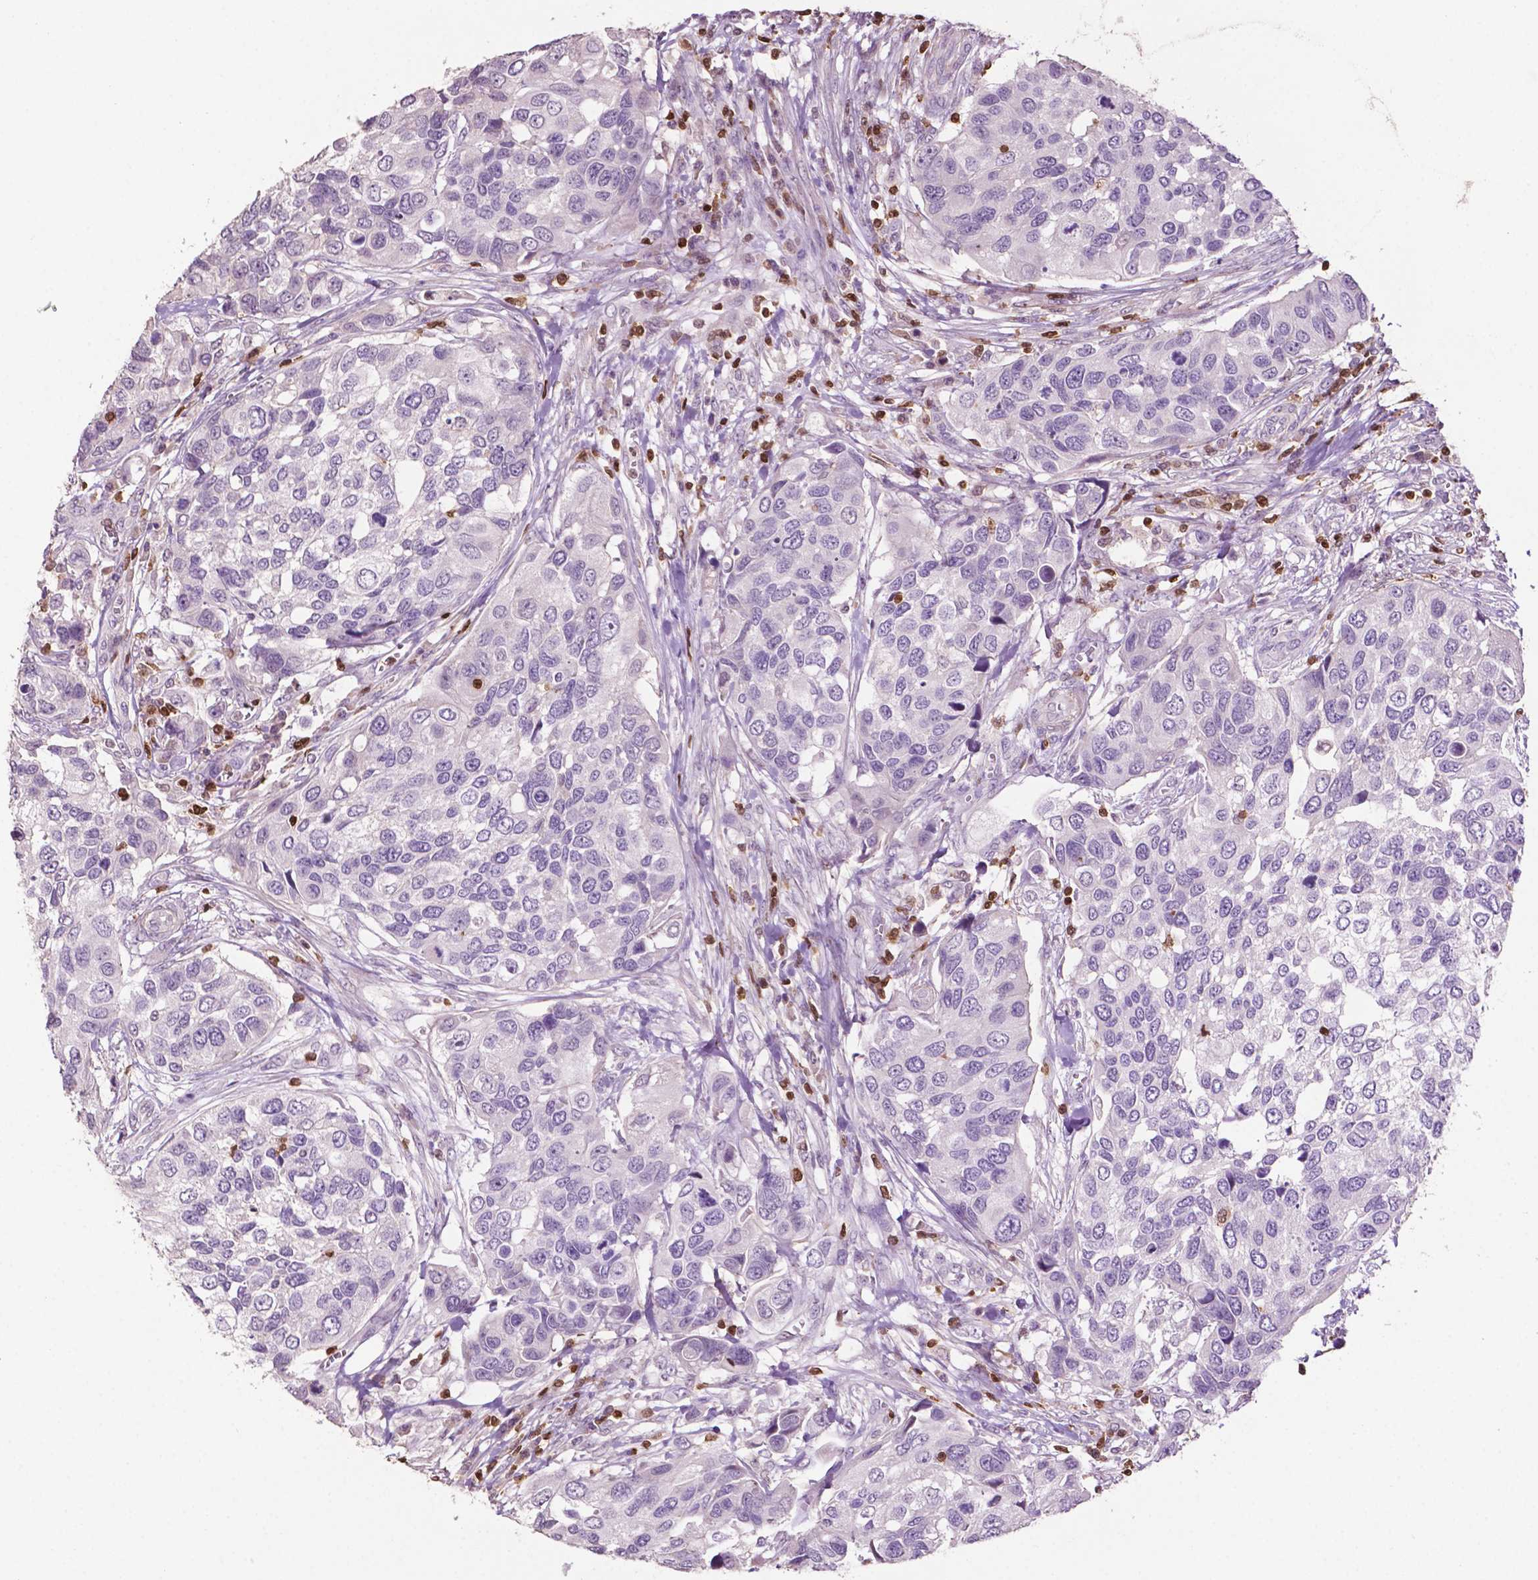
{"staining": {"intensity": "negative", "quantity": "none", "location": "none"}, "tissue": "urothelial cancer", "cell_type": "Tumor cells", "image_type": "cancer", "snomed": [{"axis": "morphology", "description": "Urothelial carcinoma, High grade"}, {"axis": "topography", "description": "Urinary bladder"}], "caption": "This image is of urothelial cancer stained with immunohistochemistry (IHC) to label a protein in brown with the nuclei are counter-stained blue. There is no positivity in tumor cells.", "gene": "TBC1D10C", "patient": {"sex": "male", "age": 60}}